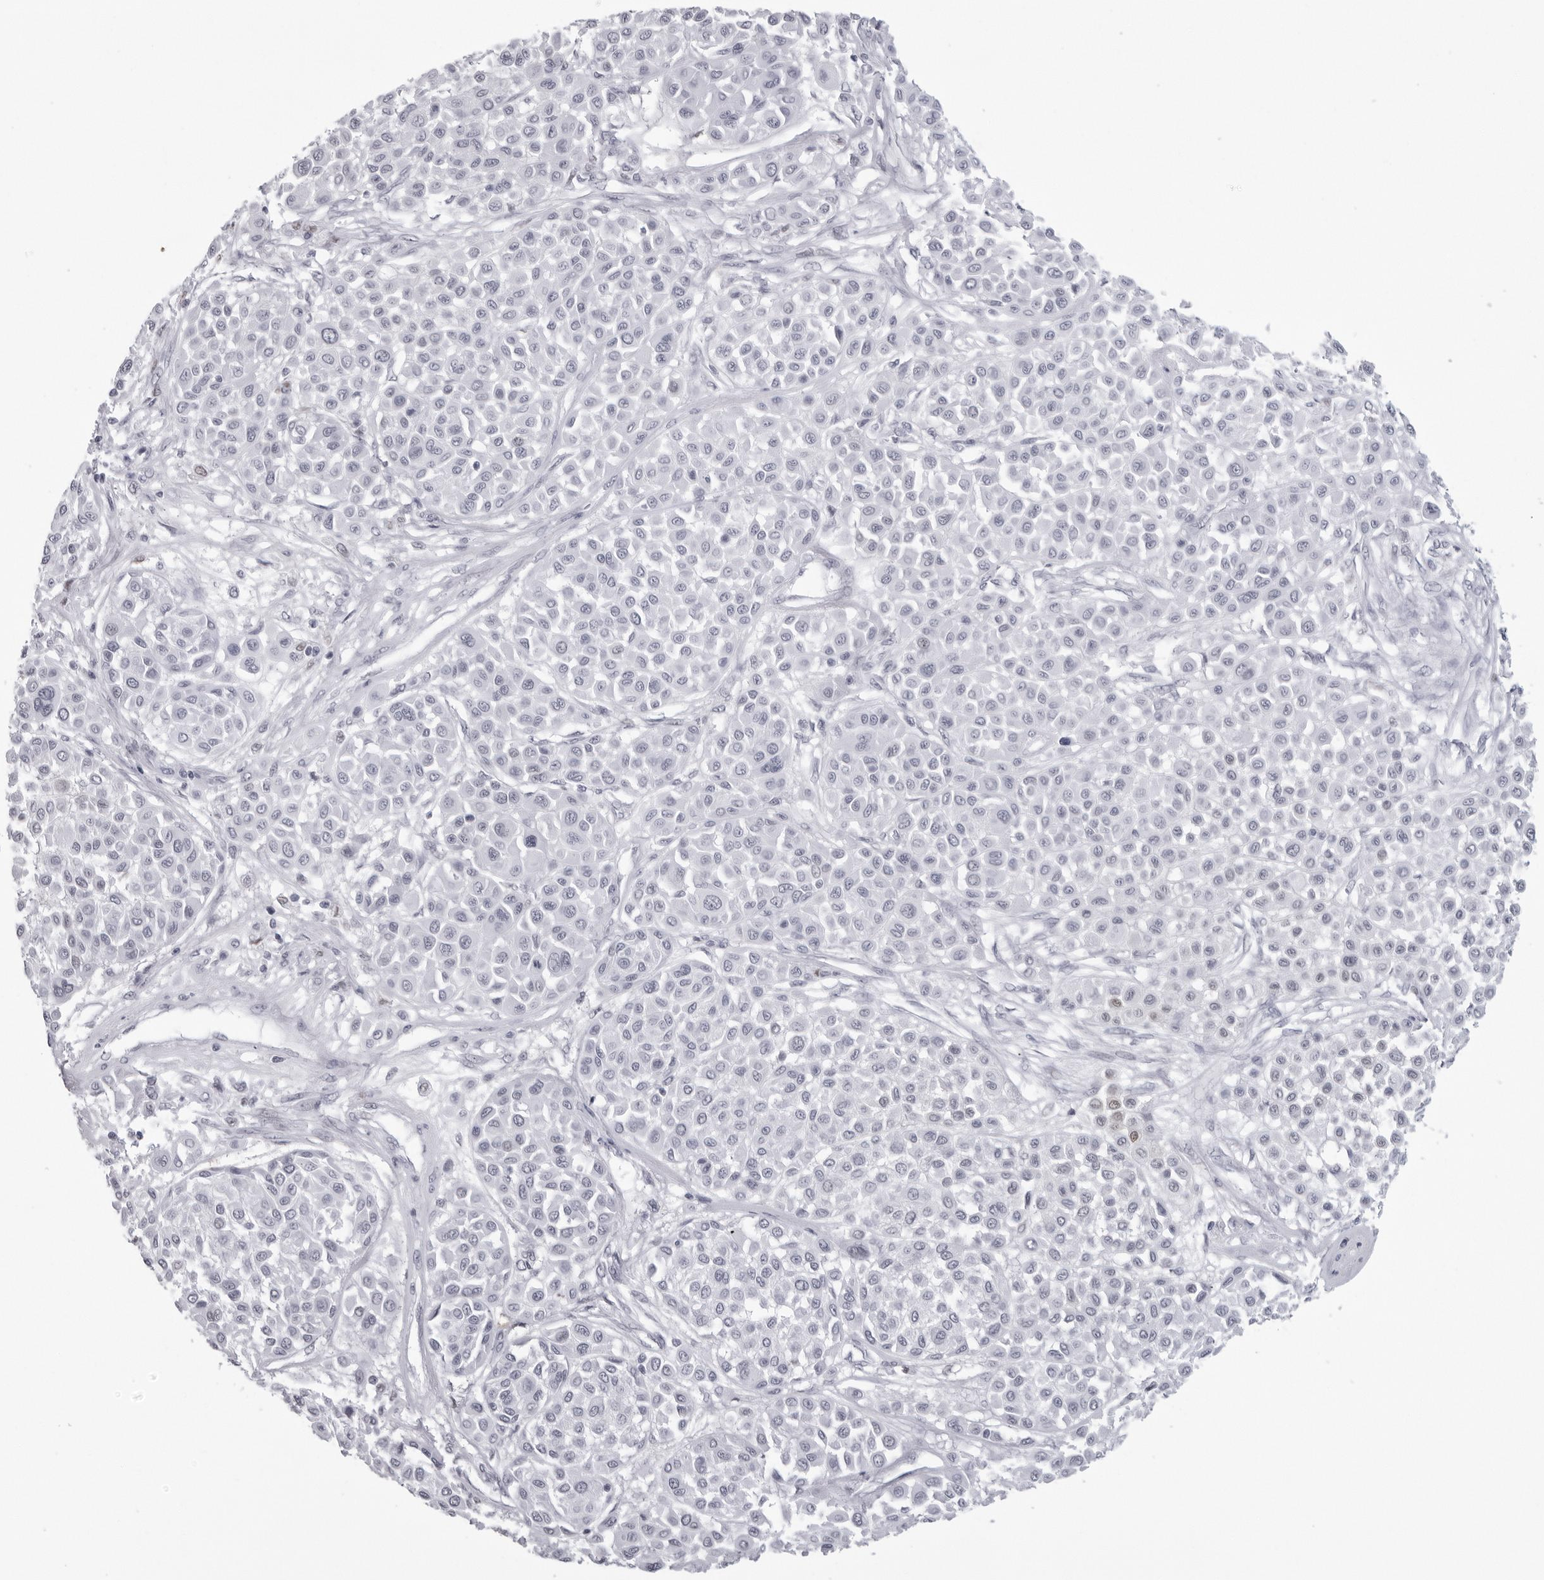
{"staining": {"intensity": "negative", "quantity": "none", "location": "none"}, "tissue": "melanoma", "cell_type": "Tumor cells", "image_type": "cancer", "snomed": [{"axis": "morphology", "description": "Malignant melanoma, Metastatic site"}, {"axis": "topography", "description": "Soft tissue"}], "caption": "The micrograph shows no significant positivity in tumor cells of malignant melanoma (metastatic site). (DAB (3,3'-diaminobenzidine) IHC visualized using brightfield microscopy, high magnification).", "gene": "ESPN", "patient": {"sex": "male", "age": 41}}